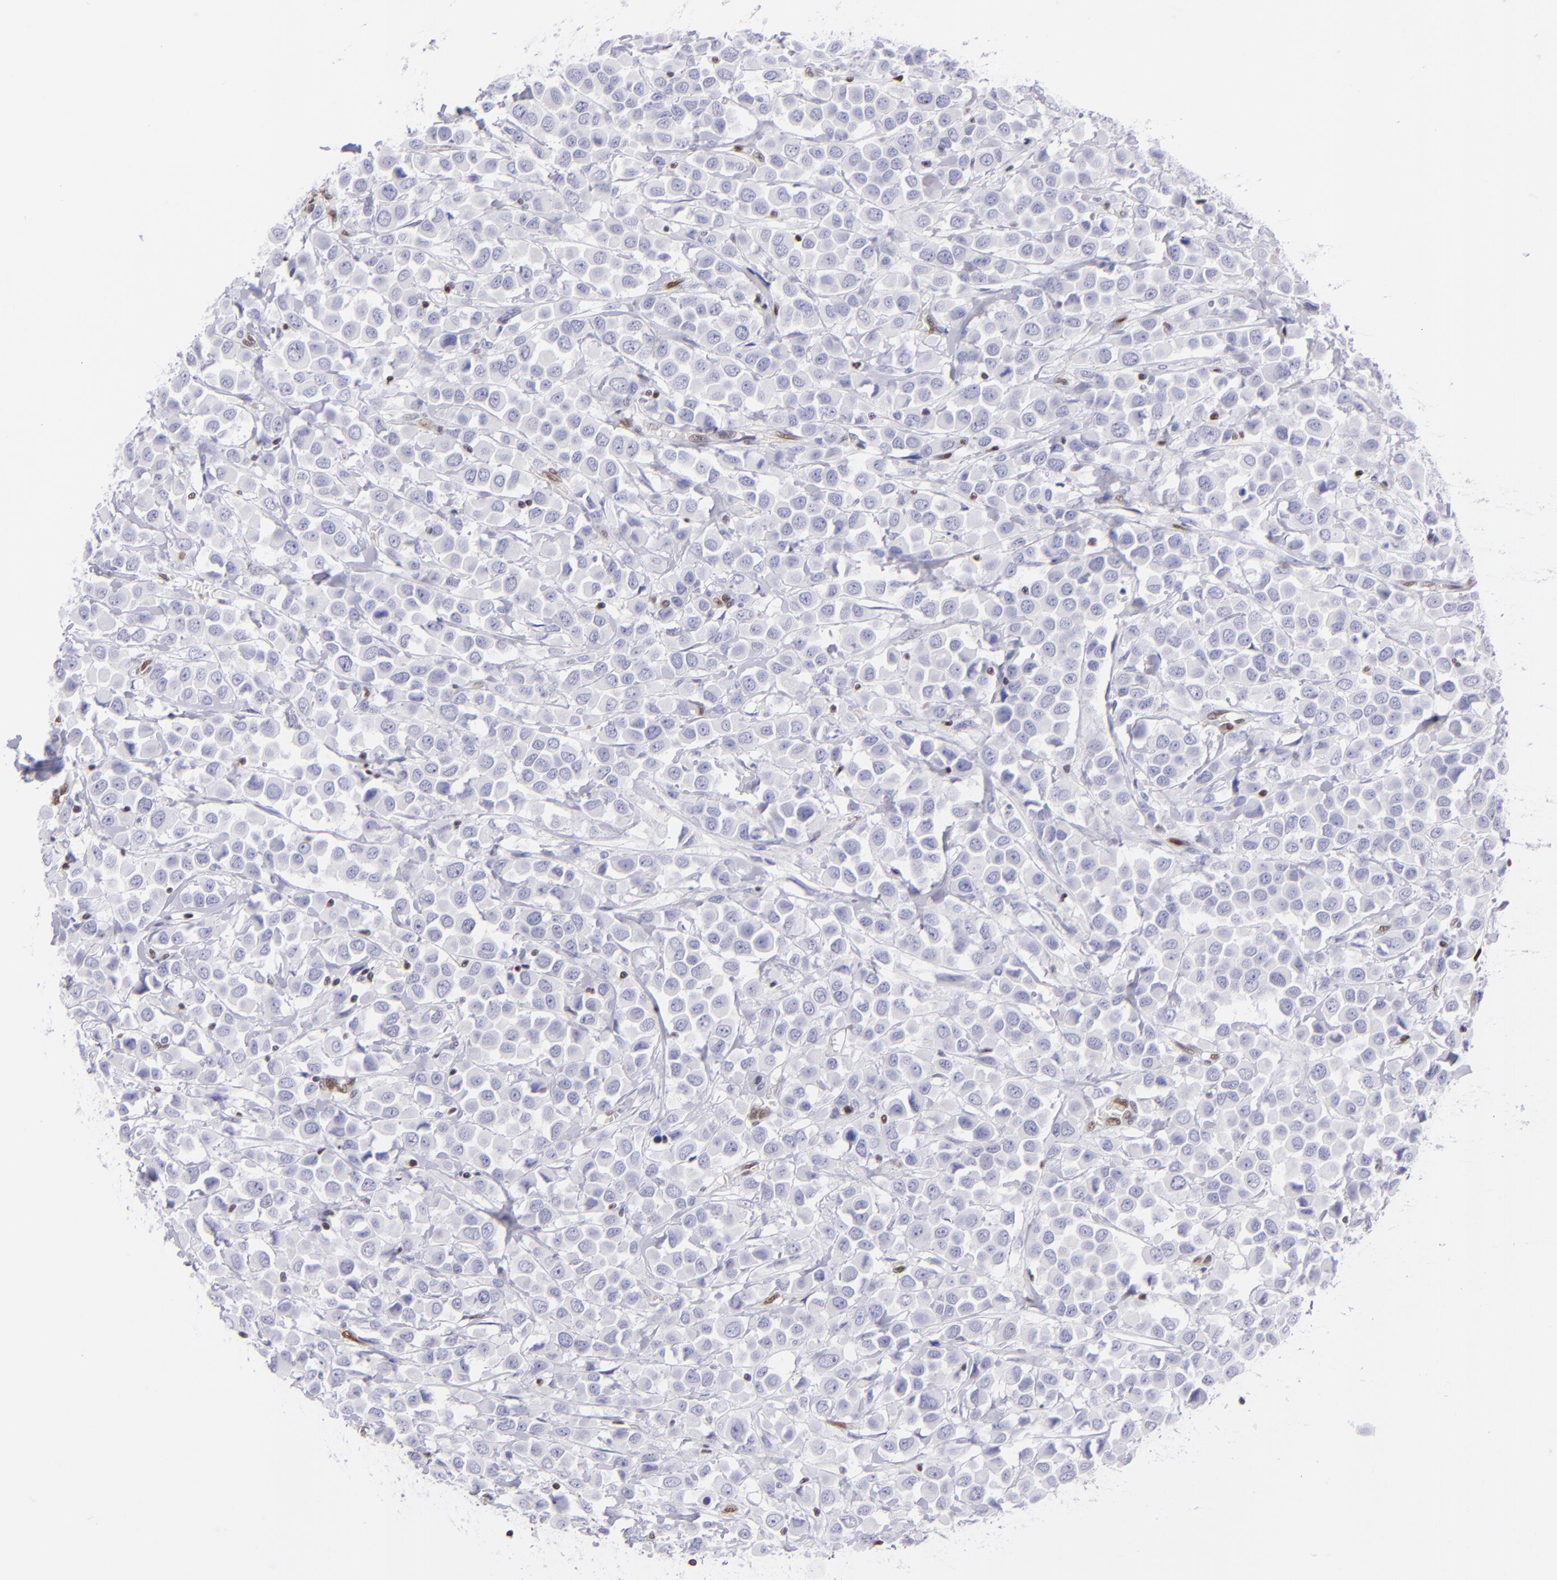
{"staining": {"intensity": "negative", "quantity": "none", "location": "none"}, "tissue": "breast cancer", "cell_type": "Tumor cells", "image_type": "cancer", "snomed": [{"axis": "morphology", "description": "Duct carcinoma"}, {"axis": "topography", "description": "Breast"}], "caption": "Tumor cells show no significant protein expression in breast cancer.", "gene": "ETS1", "patient": {"sex": "female", "age": 61}}